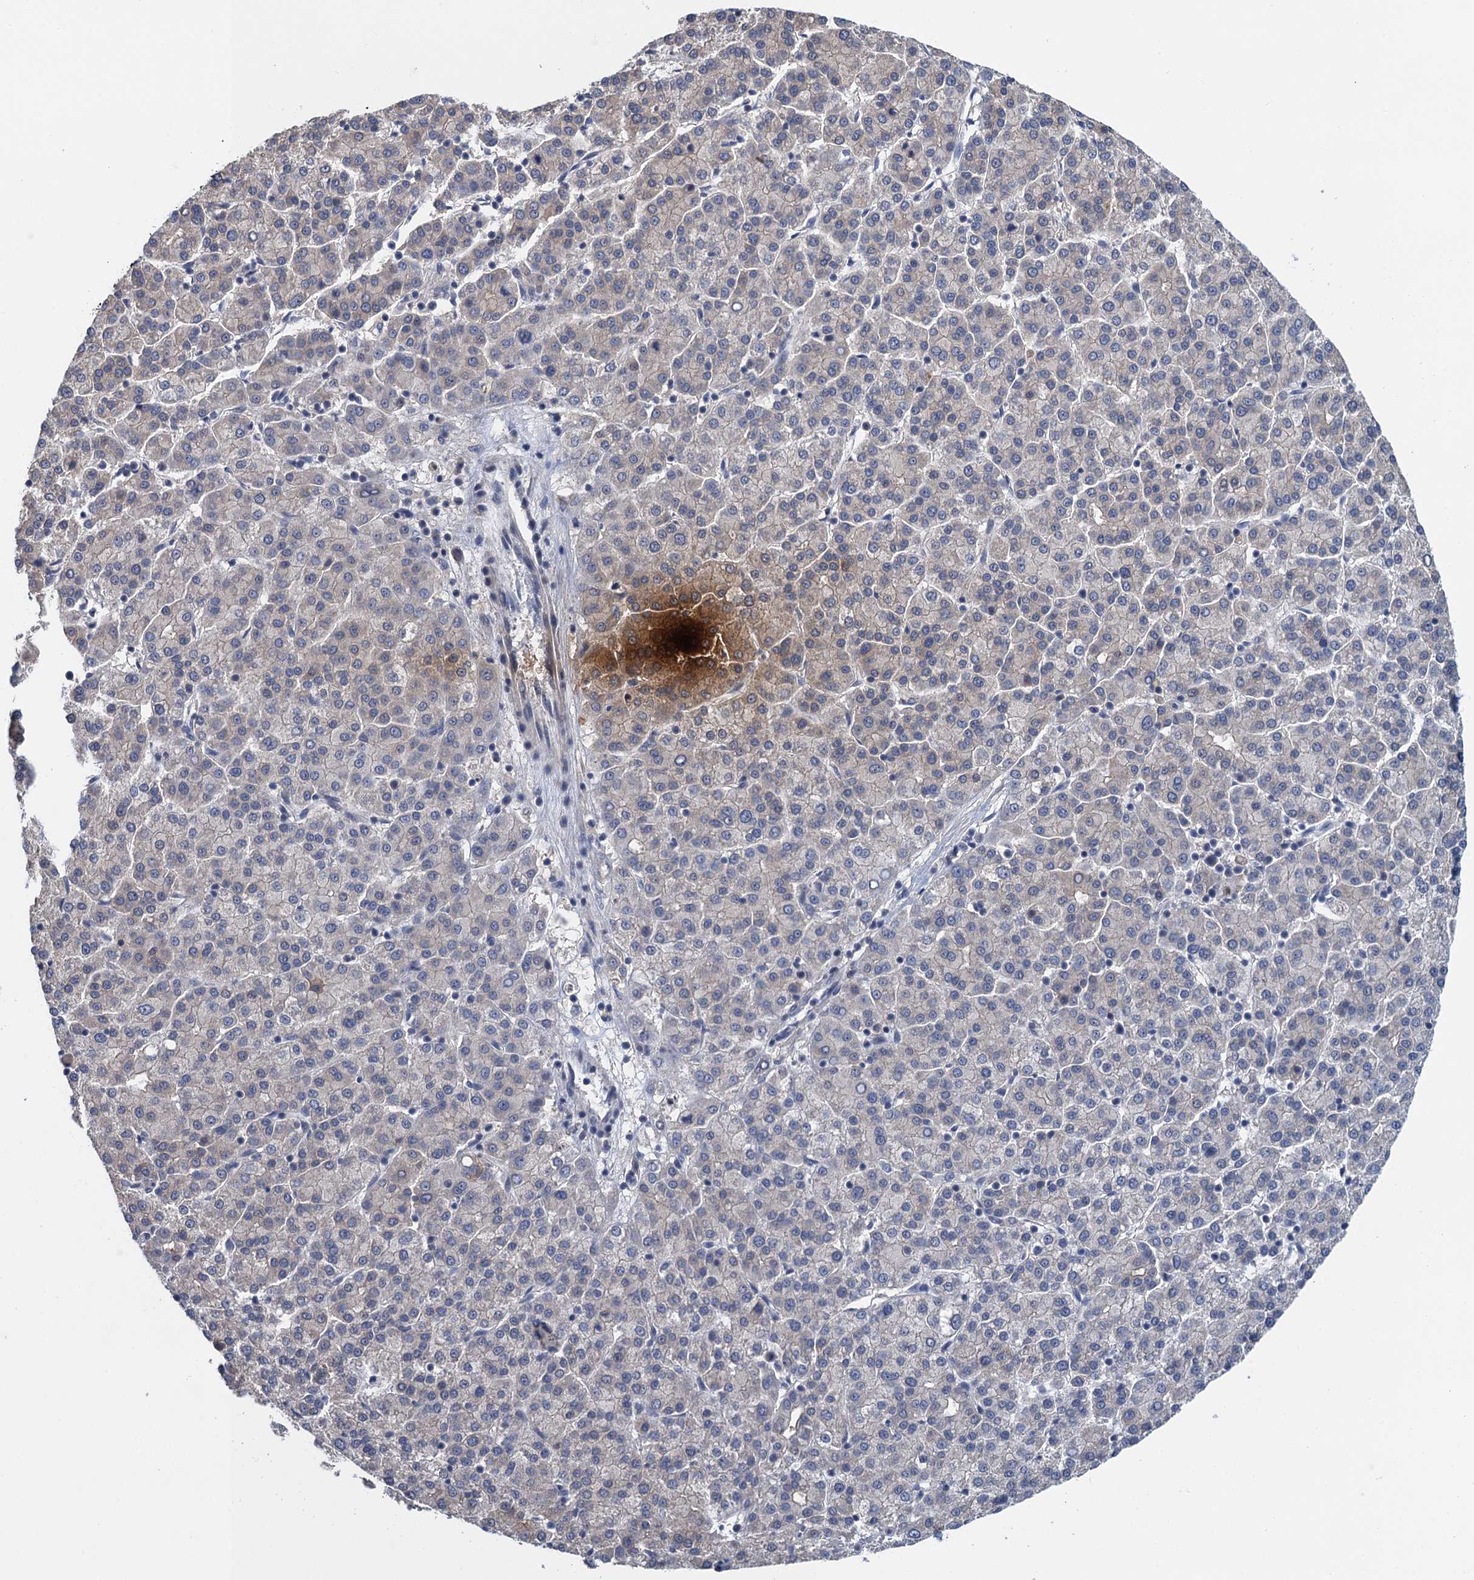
{"staining": {"intensity": "negative", "quantity": "none", "location": "none"}, "tissue": "liver cancer", "cell_type": "Tumor cells", "image_type": "cancer", "snomed": [{"axis": "morphology", "description": "Carcinoma, Hepatocellular, NOS"}, {"axis": "topography", "description": "Liver"}], "caption": "Immunohistochemical staining of human hepatocellular carcinoma (liver) exhibits no significant positivity in tumor cells.", "gene": "MRFAP1", "patient": {"sex": "female", "age": 58}}